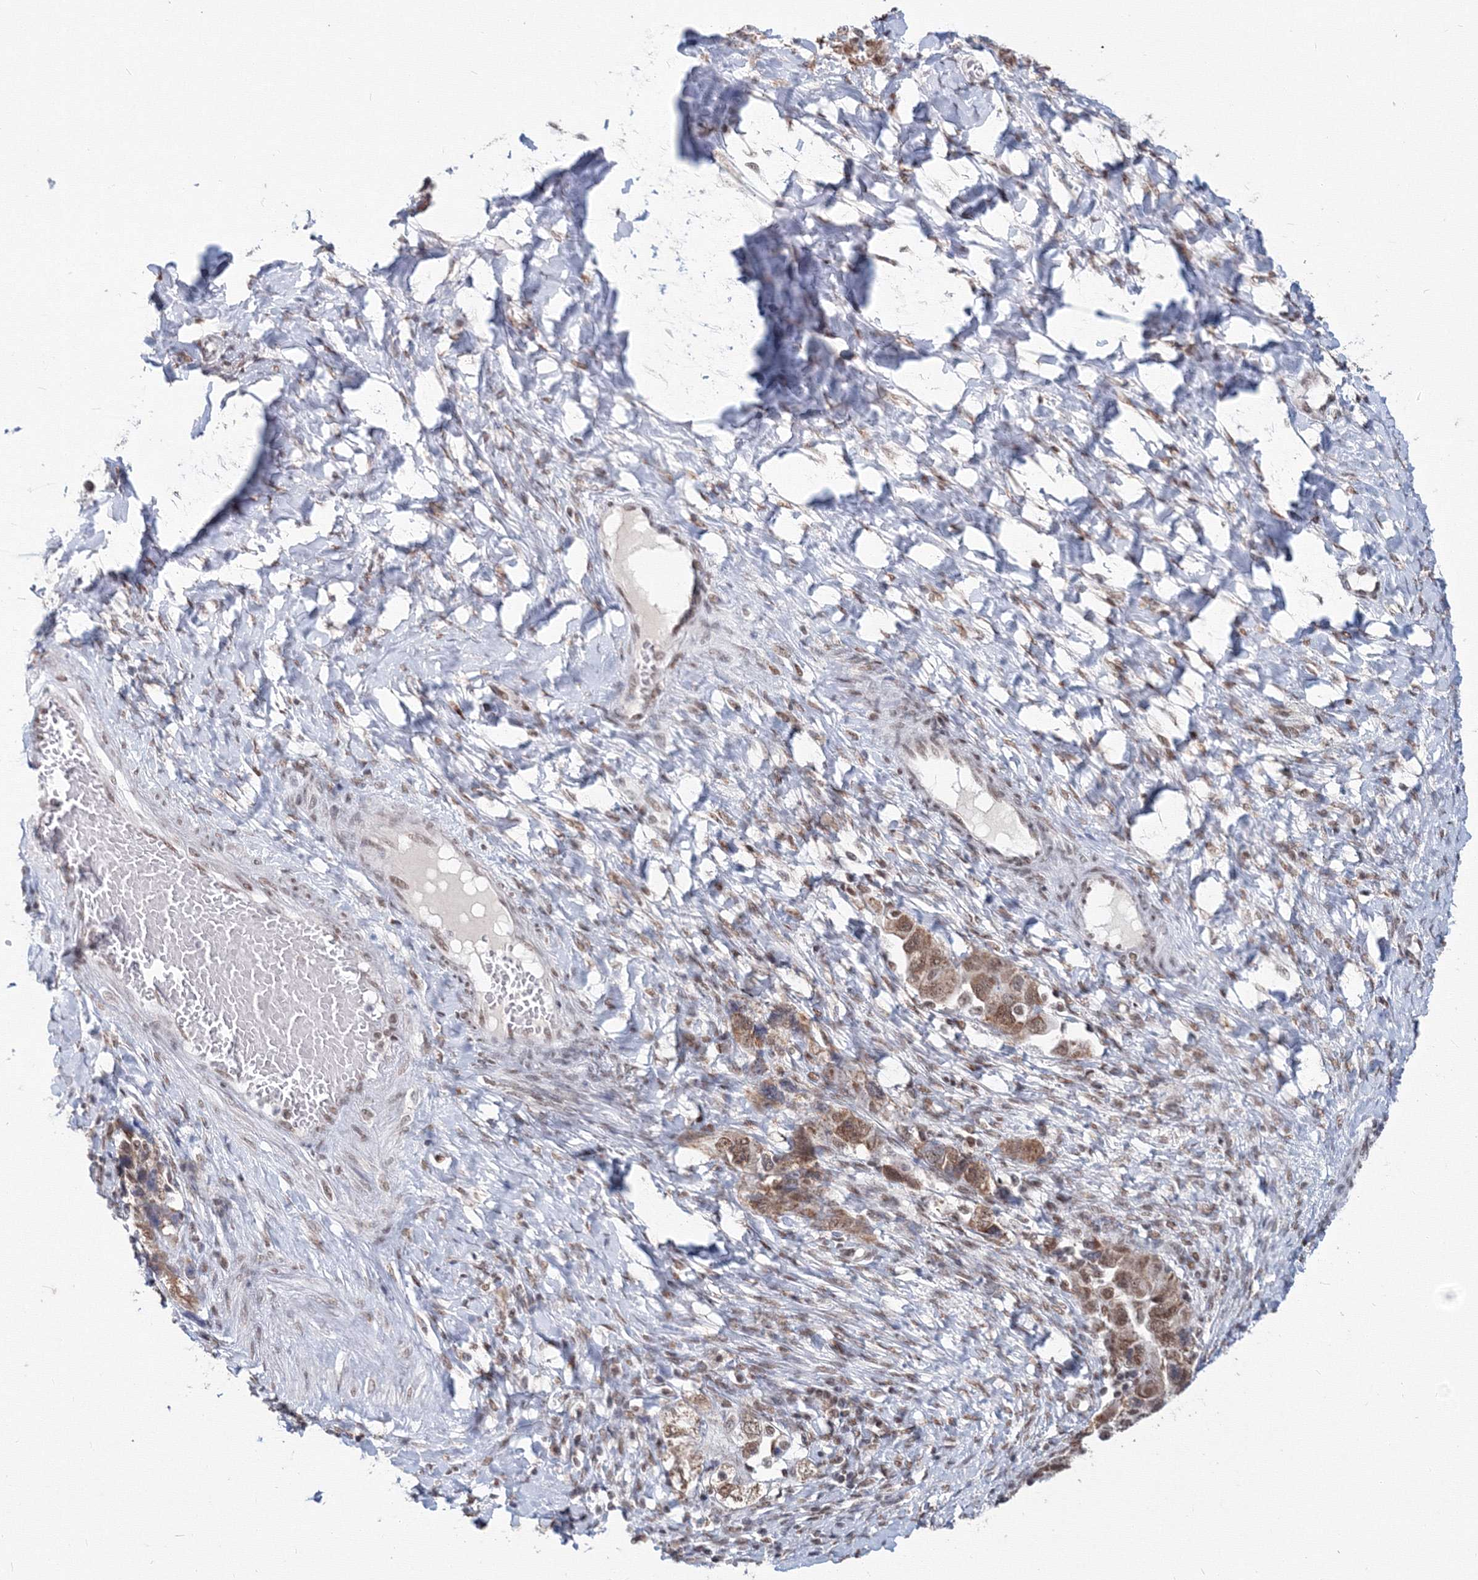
{"staining": {"intensity": "moderate", "quantity": ">75%", "location": "nuclear"}, "tissue": "ovarian cancer", "cell_type": "Tumor cells", "image_type": "cancer", "snomed": [{"axis": "morphology", "description": "Carcinoma, NOS"}, {"axis": "morphology", "description": "Cystadenocarcinoma, serous, NOS"}, {"axis": "topography", "description": "Ovary"}], "caption": "An immunohistochemistry (IHC) photomicrograph of tumor tissue is shown. Protein staining in brown labels moderate nuclear positivity in ovarian cancer (serous cystadenocarcinoma) within tumor cells.", "gene": "SF3B6", "patient": {"sex": "female", "age": 69}}